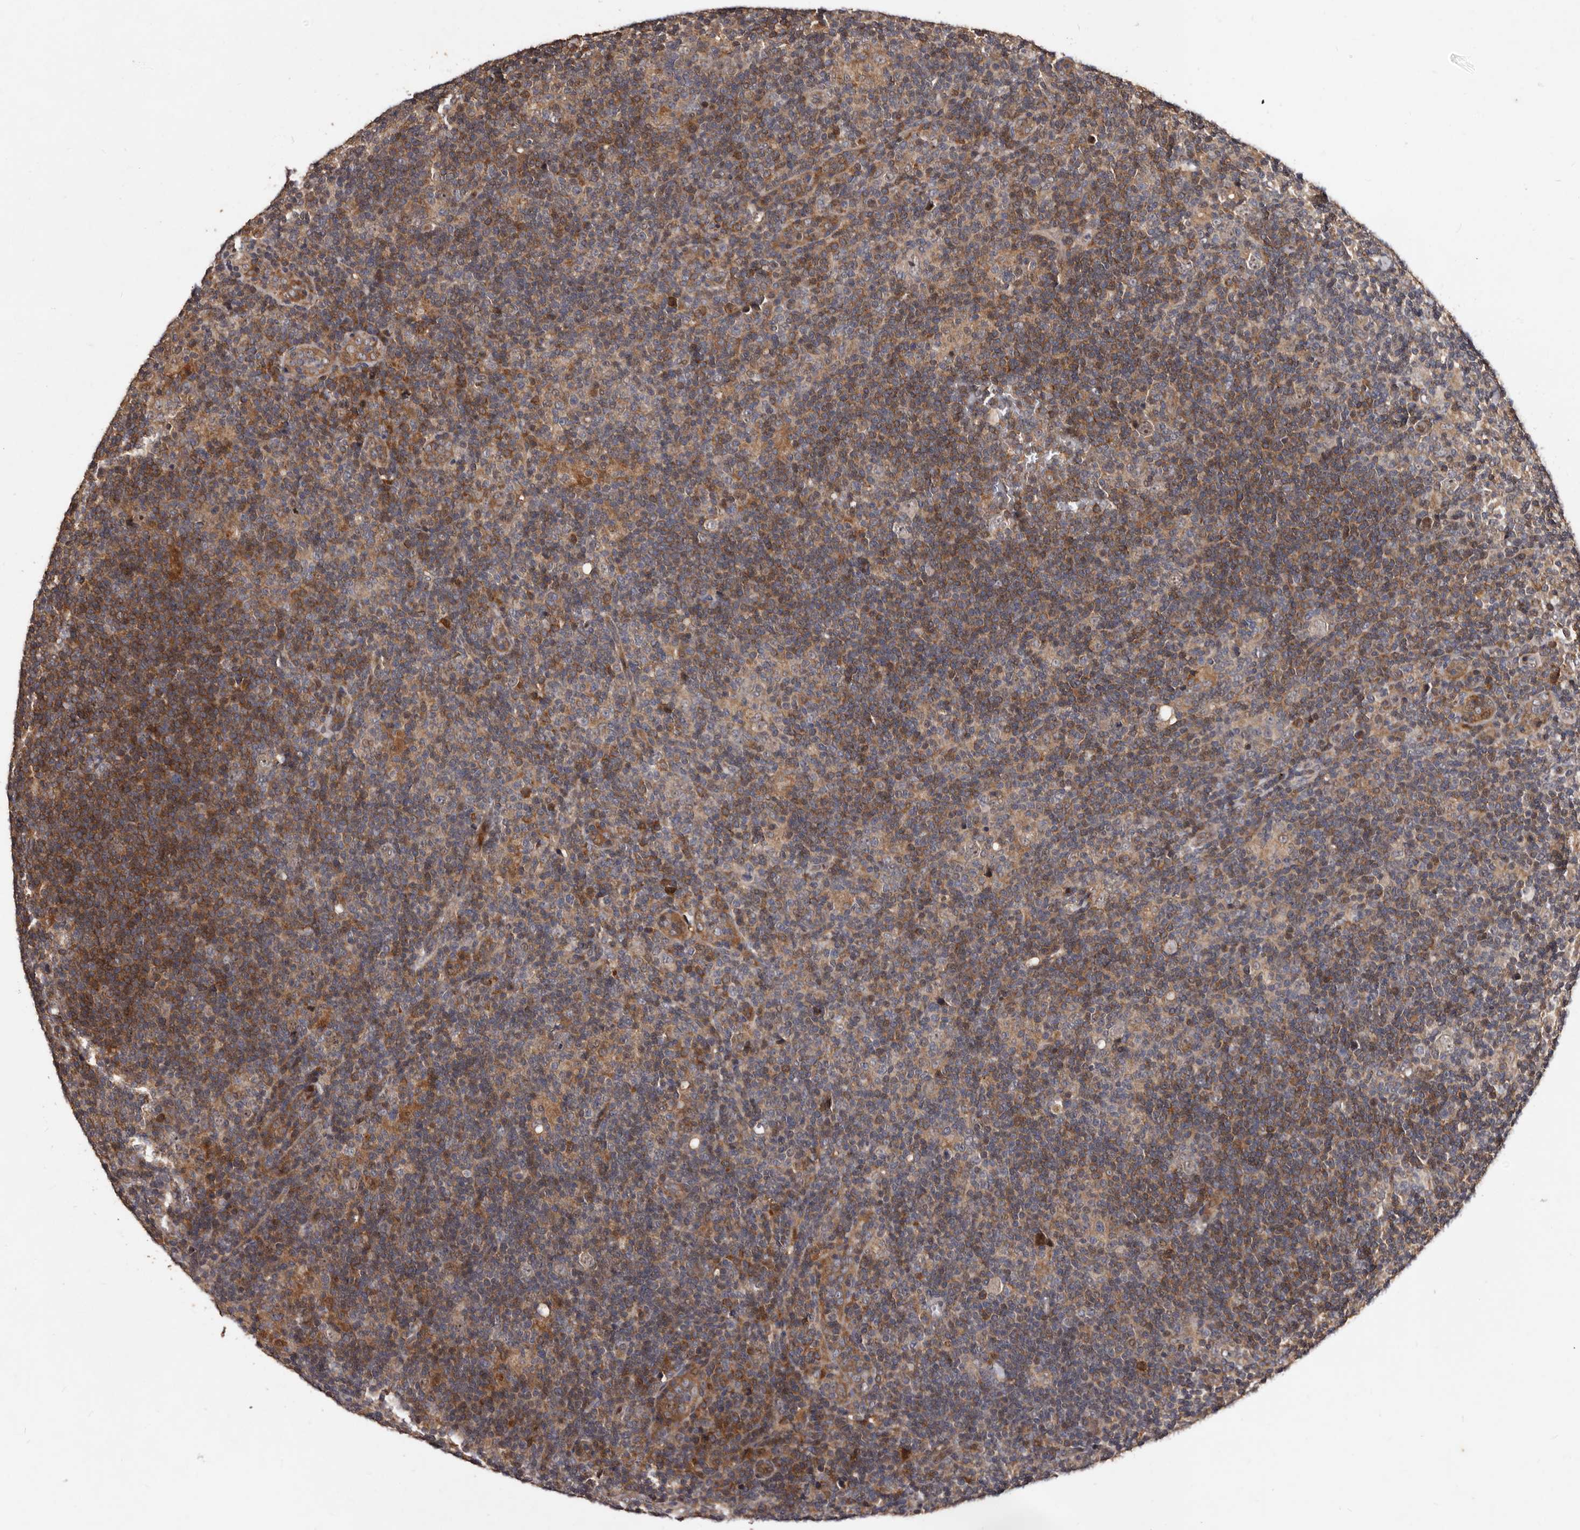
{"staining": {"intensity": "weak", "quantity": "<25%", "location": "cytoplasmic/membranous"}, "tissue": "lymphoma", "cell_type": "Tumor cells", "image_type": "cancer", "snomed": [{"axis": "morphology", "description": "Hodgkin's disease, NOS"}, {"axis": "topography", "description": "Lymph node"}], "caption": "Protein analysis of lymphoma shows no significant staining in tumor cells.", "gene": "MKRN3", "patient": {"sex": "female", "age": 57}}